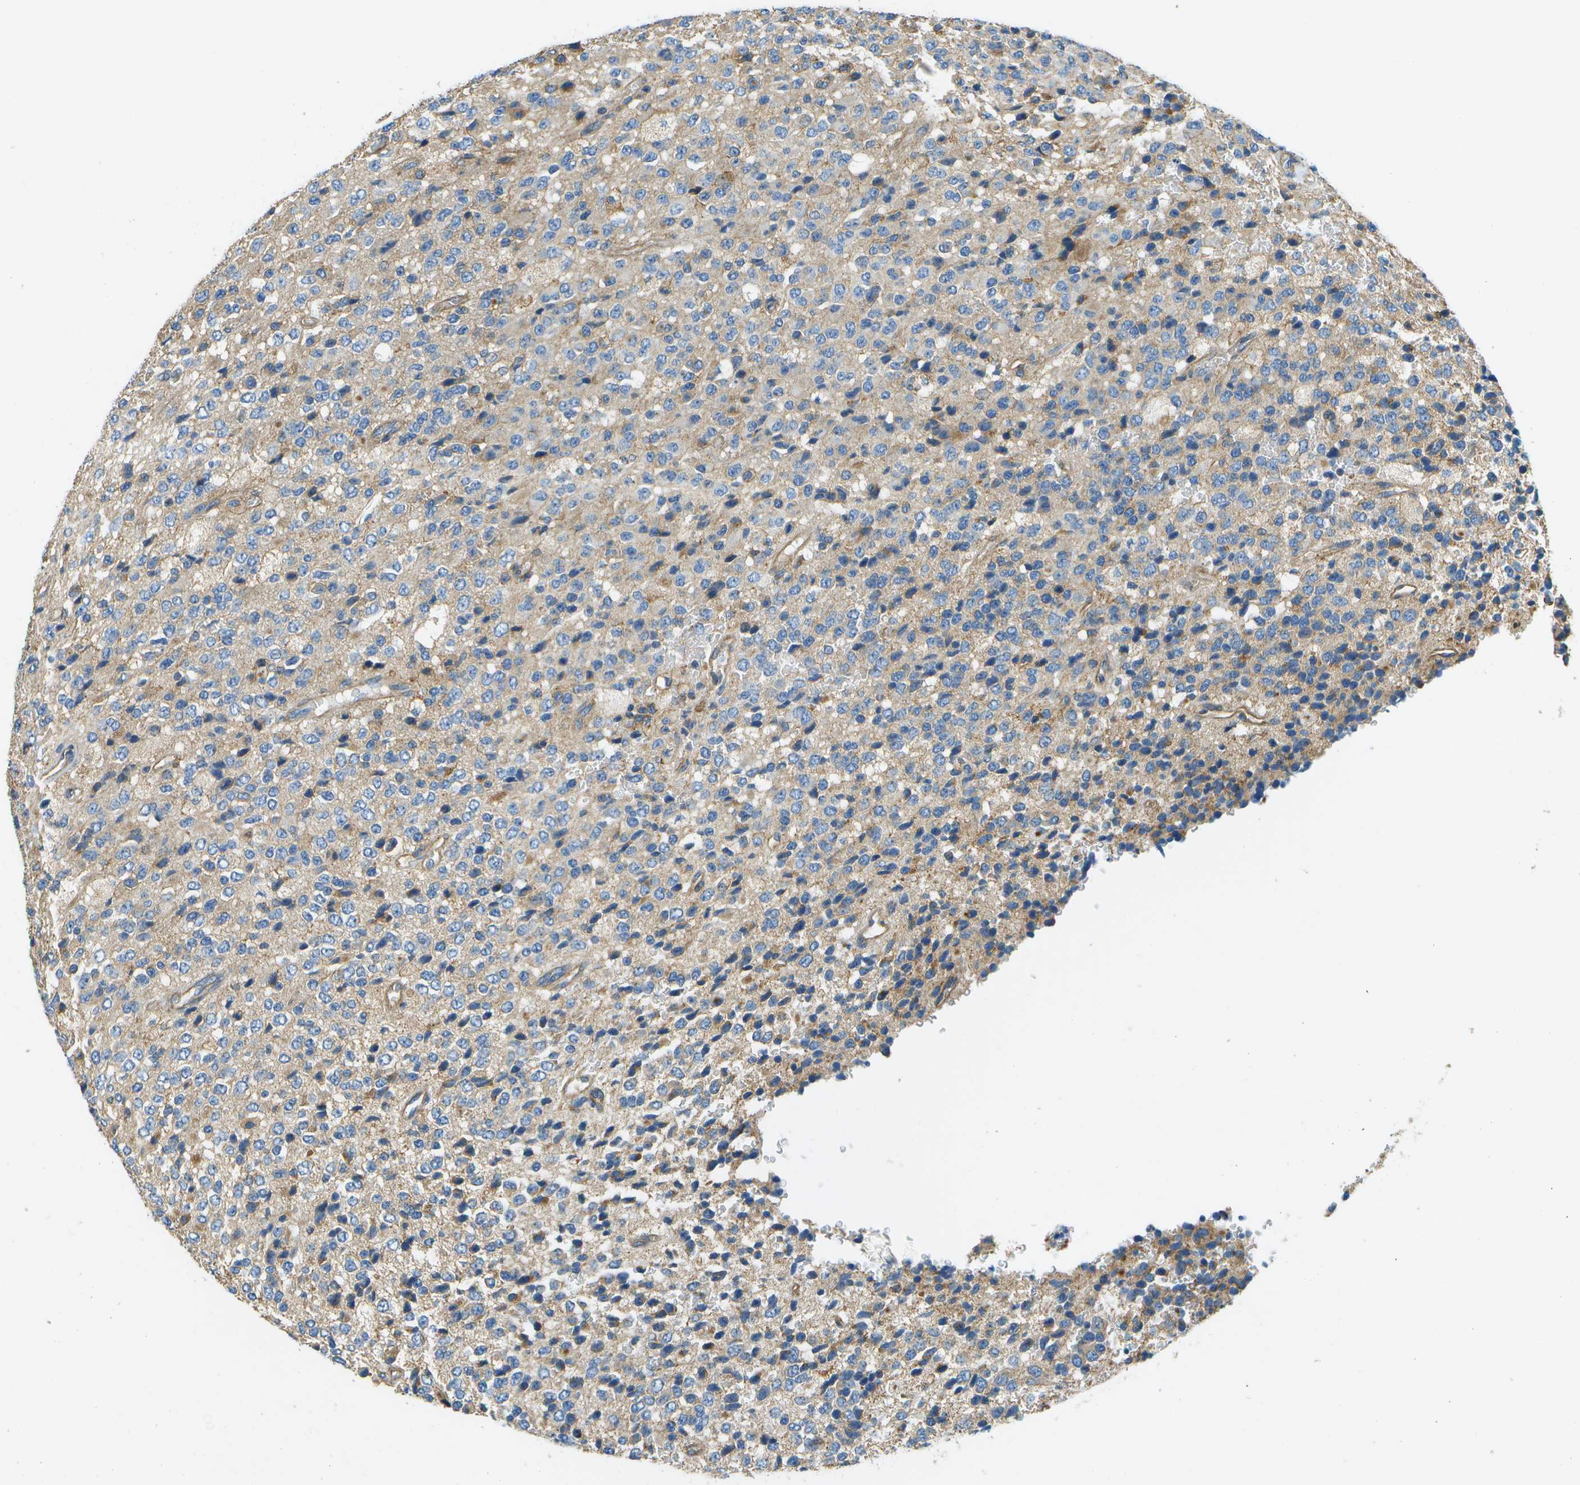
{"staining": {"intensity": "negative", "quantity": "none", "location": "none"}, "tissue": "glioma", "cell_type": "Tumor cells", "image_type": "cancer", "snomed": [{"axis": "morphology", "description": "Glioma, malignant, High grade"}, {"axis": "topography", "description": "pancreas cauda"}], "caption": "This is an immunohistochemistry (IHC) micrograph of high-grade glioma (malignant). There is no expression in tumor cells.", "gene": "CLTC", "patient": {"sex": "male", "age": 60}}